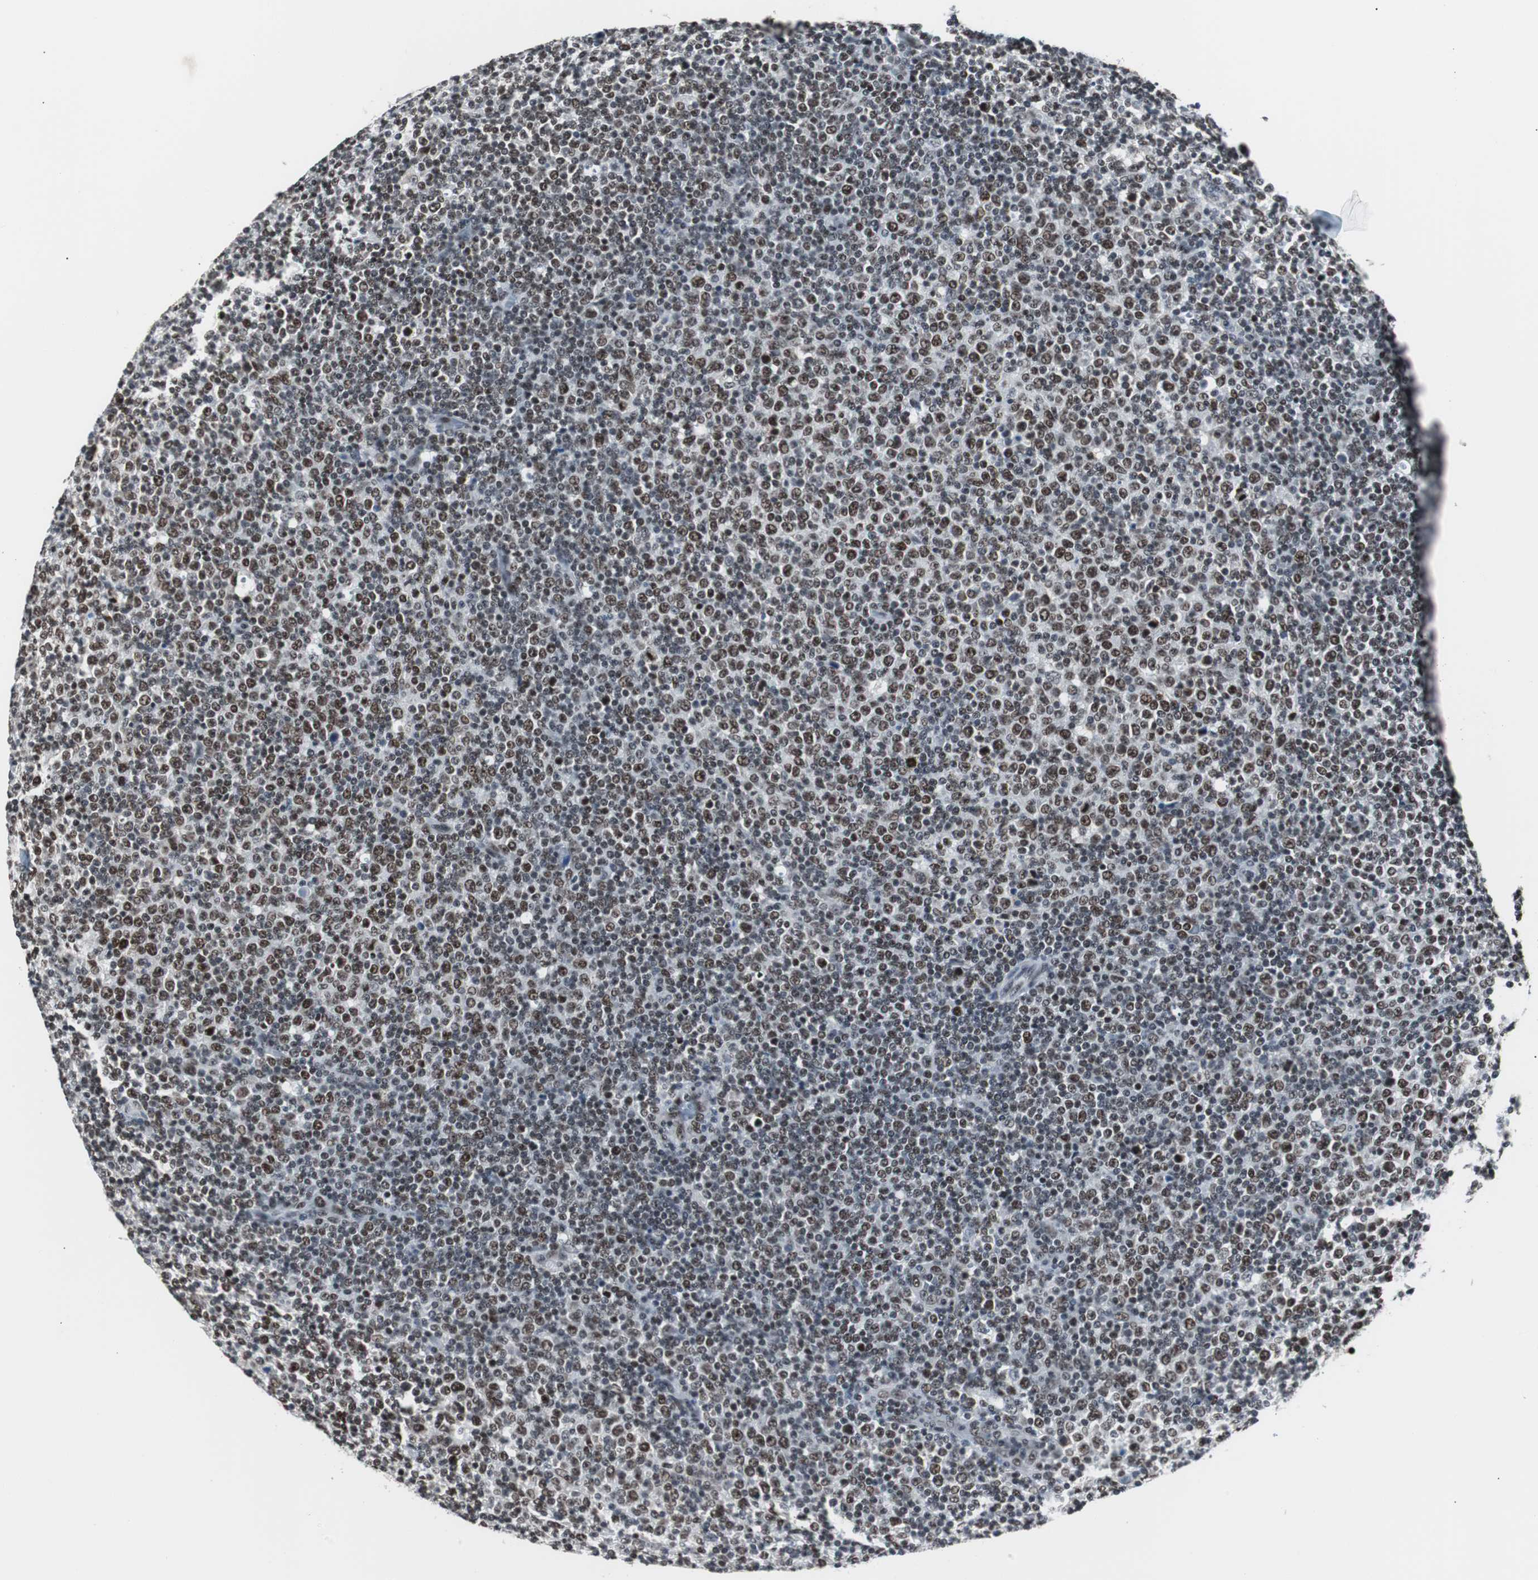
{"staining": {"intensity": "moderate", "quantity": ">75%", "location": "nuclear"}, "tissue": "lymphoma", "cell_type": "Tumor cells", "image_type": "cancer", "snomed": [{"axis": "morphology", "description": "Malignant lymphoma, non-Hodgkin's type, Low grade"}, {"axis": "topography", "description": "Lymph node"}], "caption": "Lymphoma stained for a protein (brown) reveals moderate nuclear positive positivity in about >75% of tumor cells.", "gene": "XRCC1", "patient": {"sex": "male", "age": 70}}